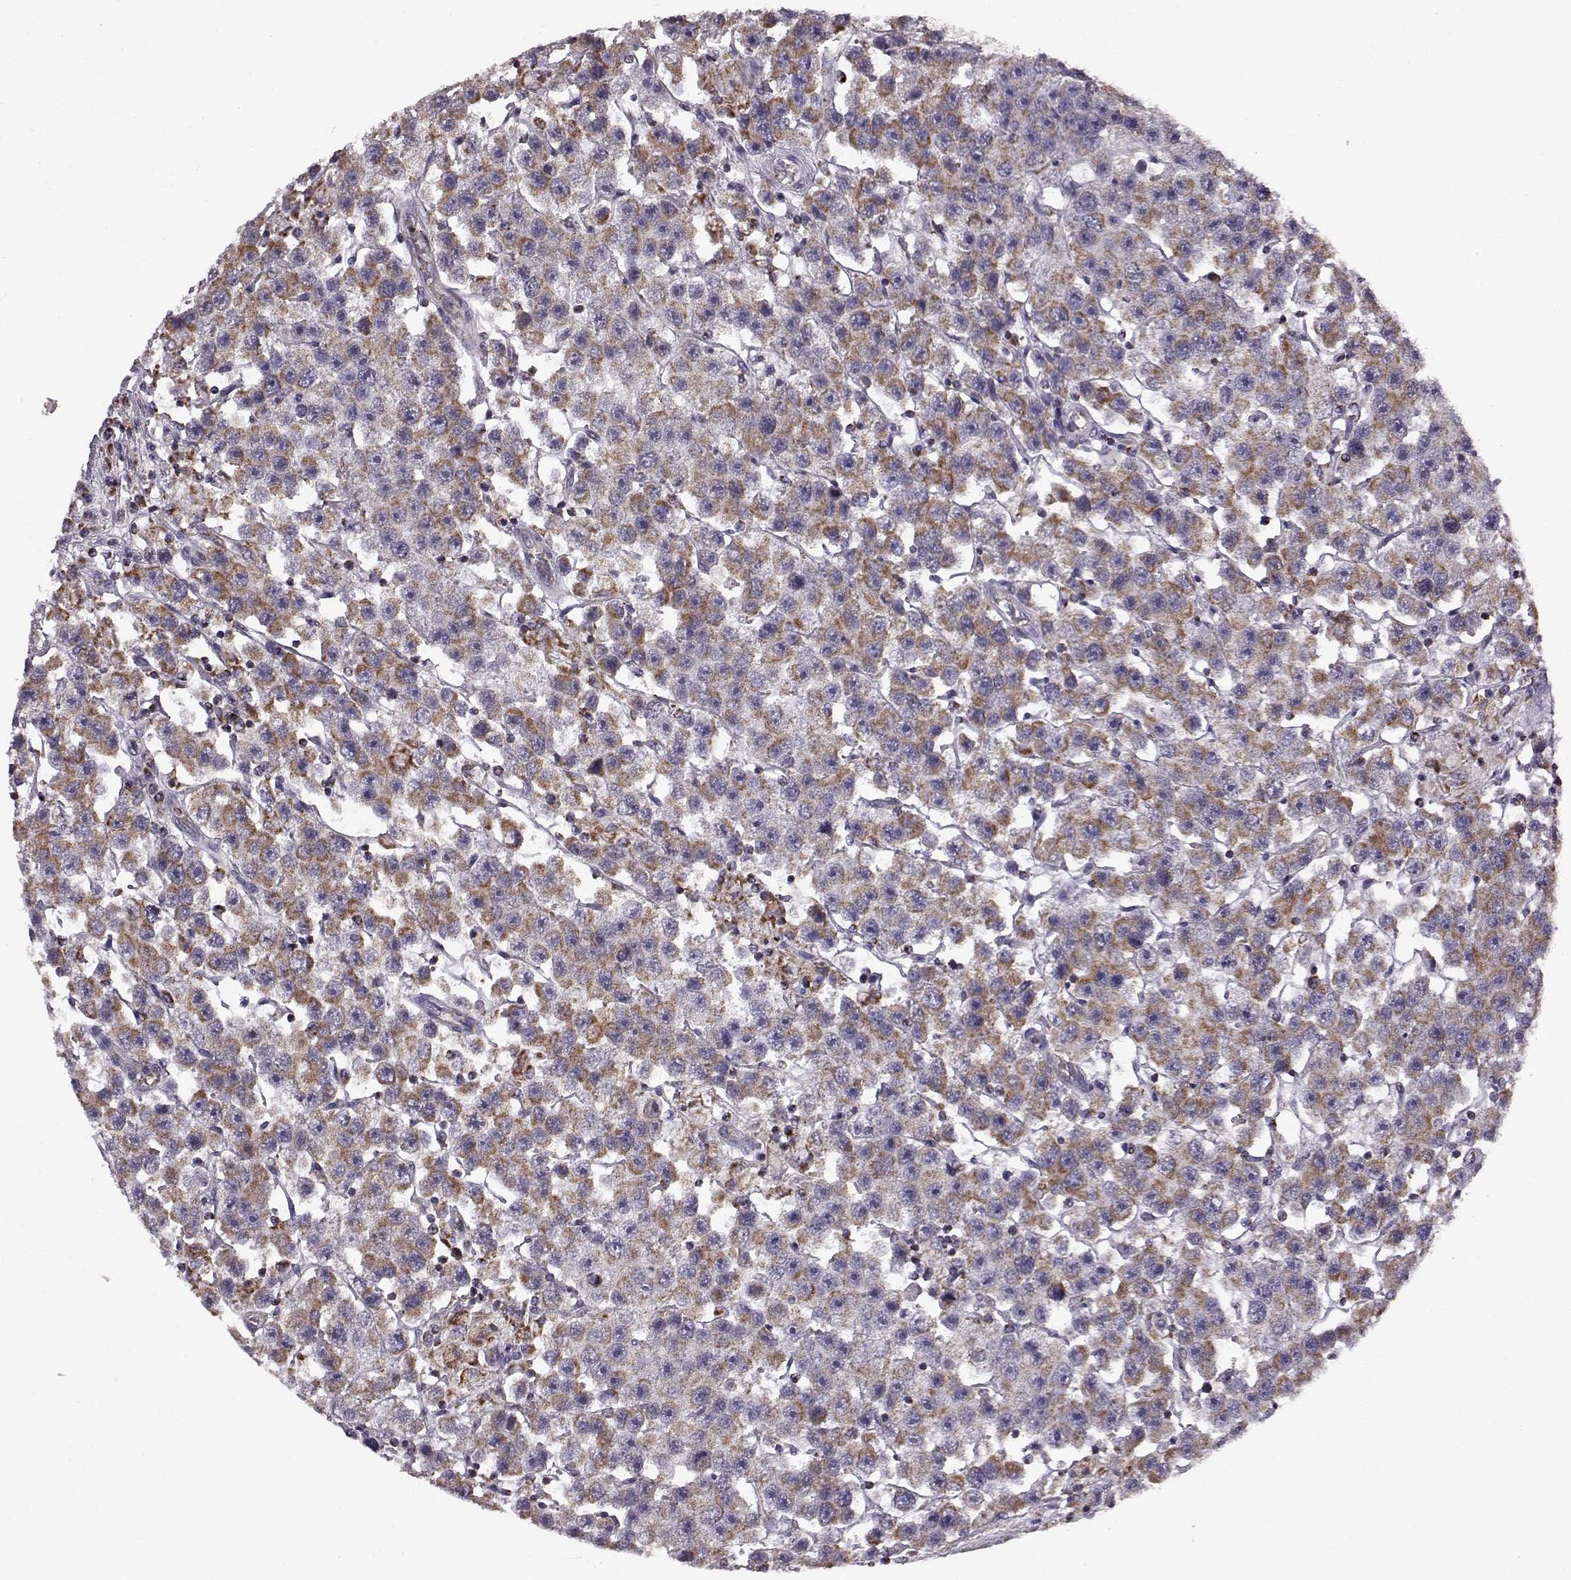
{"staining": {"intensity": "moderate", "quantity": ">75%", "location": "cytoplasmic/membranous"}, "tissue": "testis cancer", "cell_type": "Tumor cells", "image_type": "cancer", "snomed": [{"axis": "morphology", "description": "Seminoma, NOS"}, {"axis": "topography", "description": "Testis"}], "caption": "A histopathology image of human testis cancer (seminoma) stained for a protein shows moderate cytoplasmic/membranous brown staining in tumor cells.", "gene": "FAM8A1", "patient": {"sex": "male", "age": 45}}